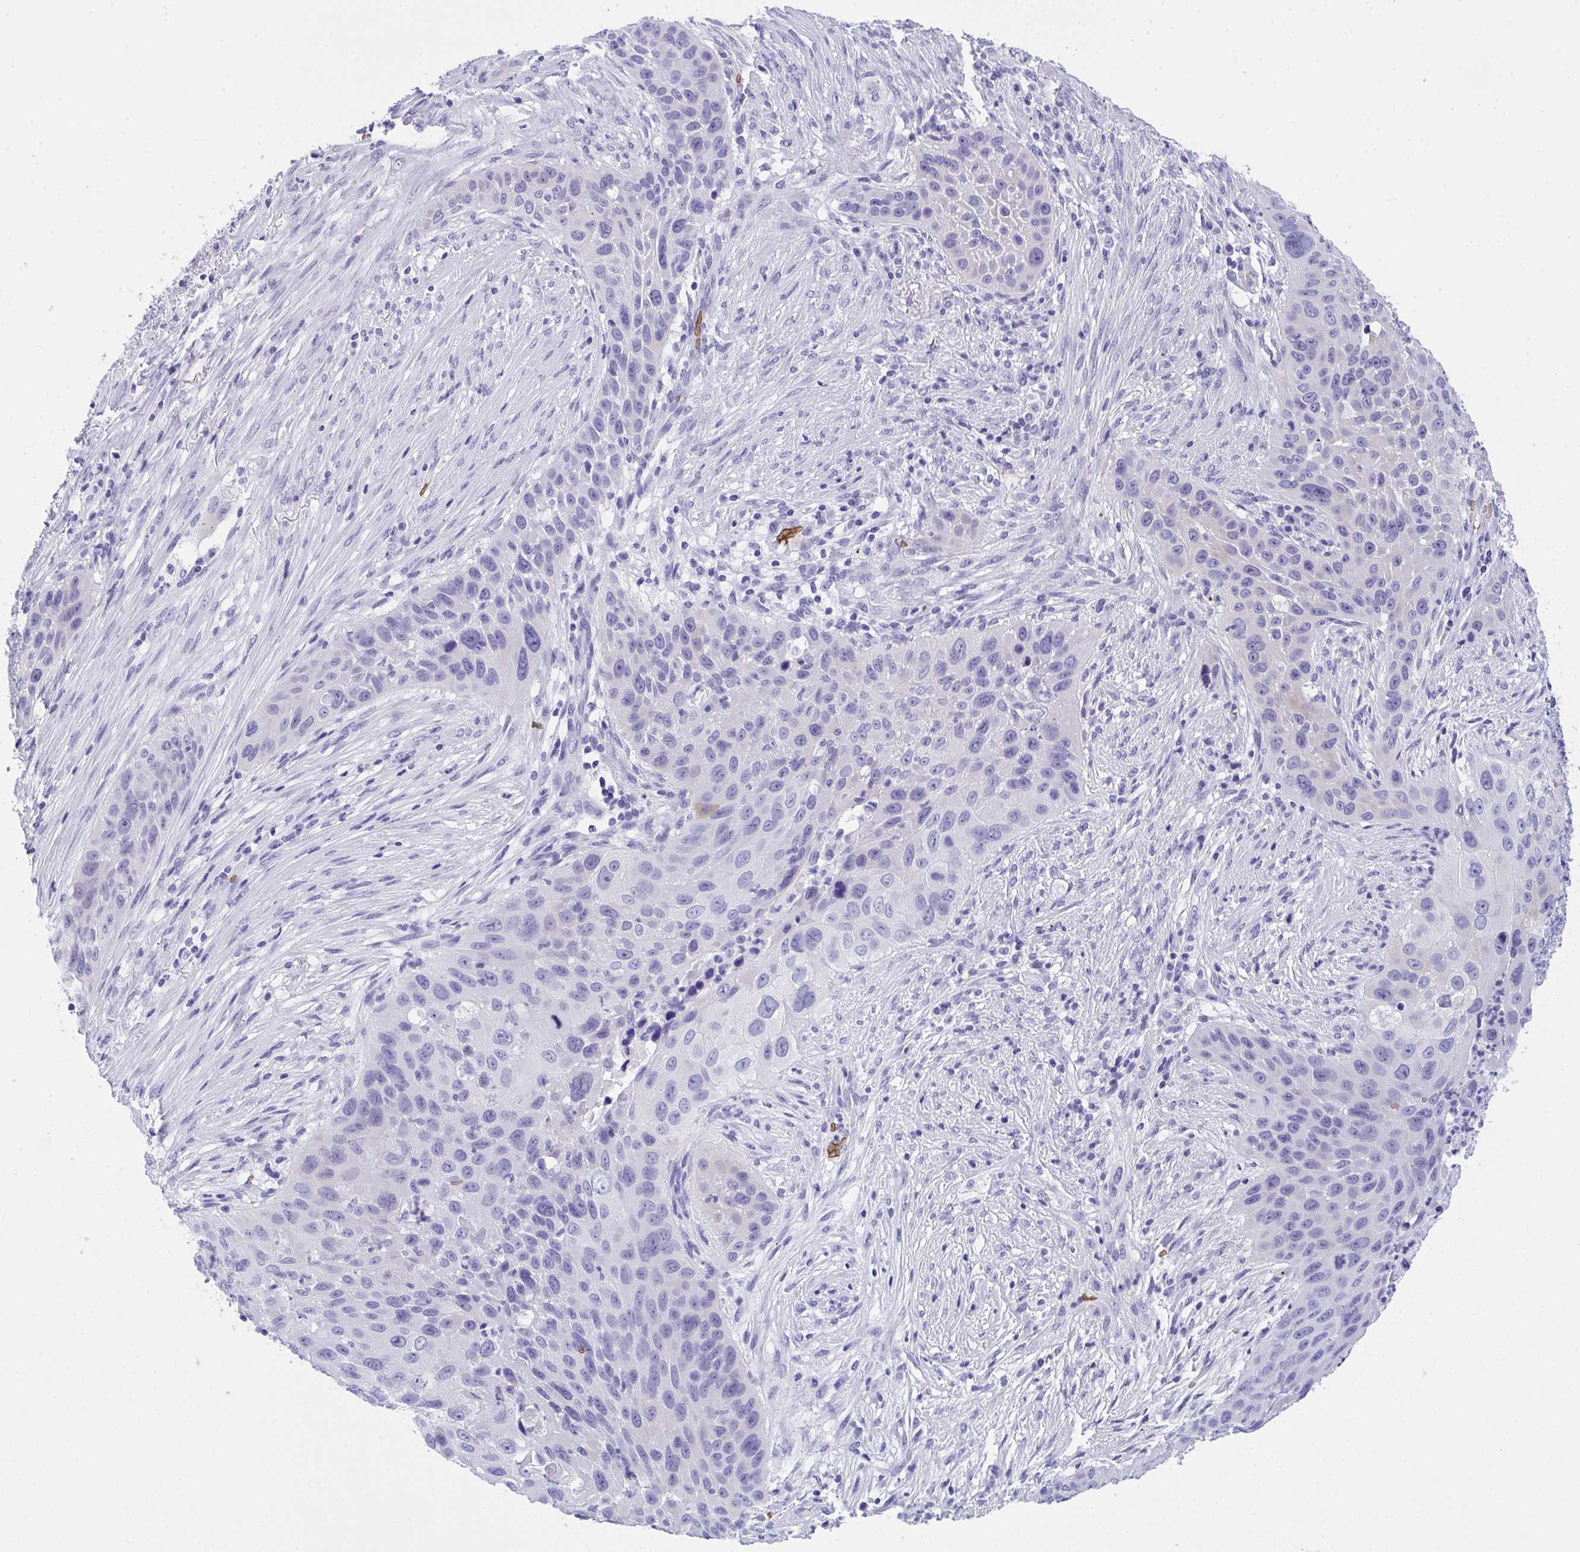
{"staining": {"intensity": "negative", "quantity": "none", "location": "none"}, "tissue": "lung cancer", "cell_type": "Tumor cells", "image_type": "cancer", "snomed": [{"axis": "morphology", "description": "Squamous cell carcinoma, NOS"}, {"axis": "topography", "description": "Lung"}], "caption": "An immunohistochemistry photomicrograph of squamous cell carcinoma (lung) is shown. There is no staining in tumor cells of squamous cell carcinoma (lung).", "gene": "ANK1", "patient": {"sex": "male", "age": 63}}